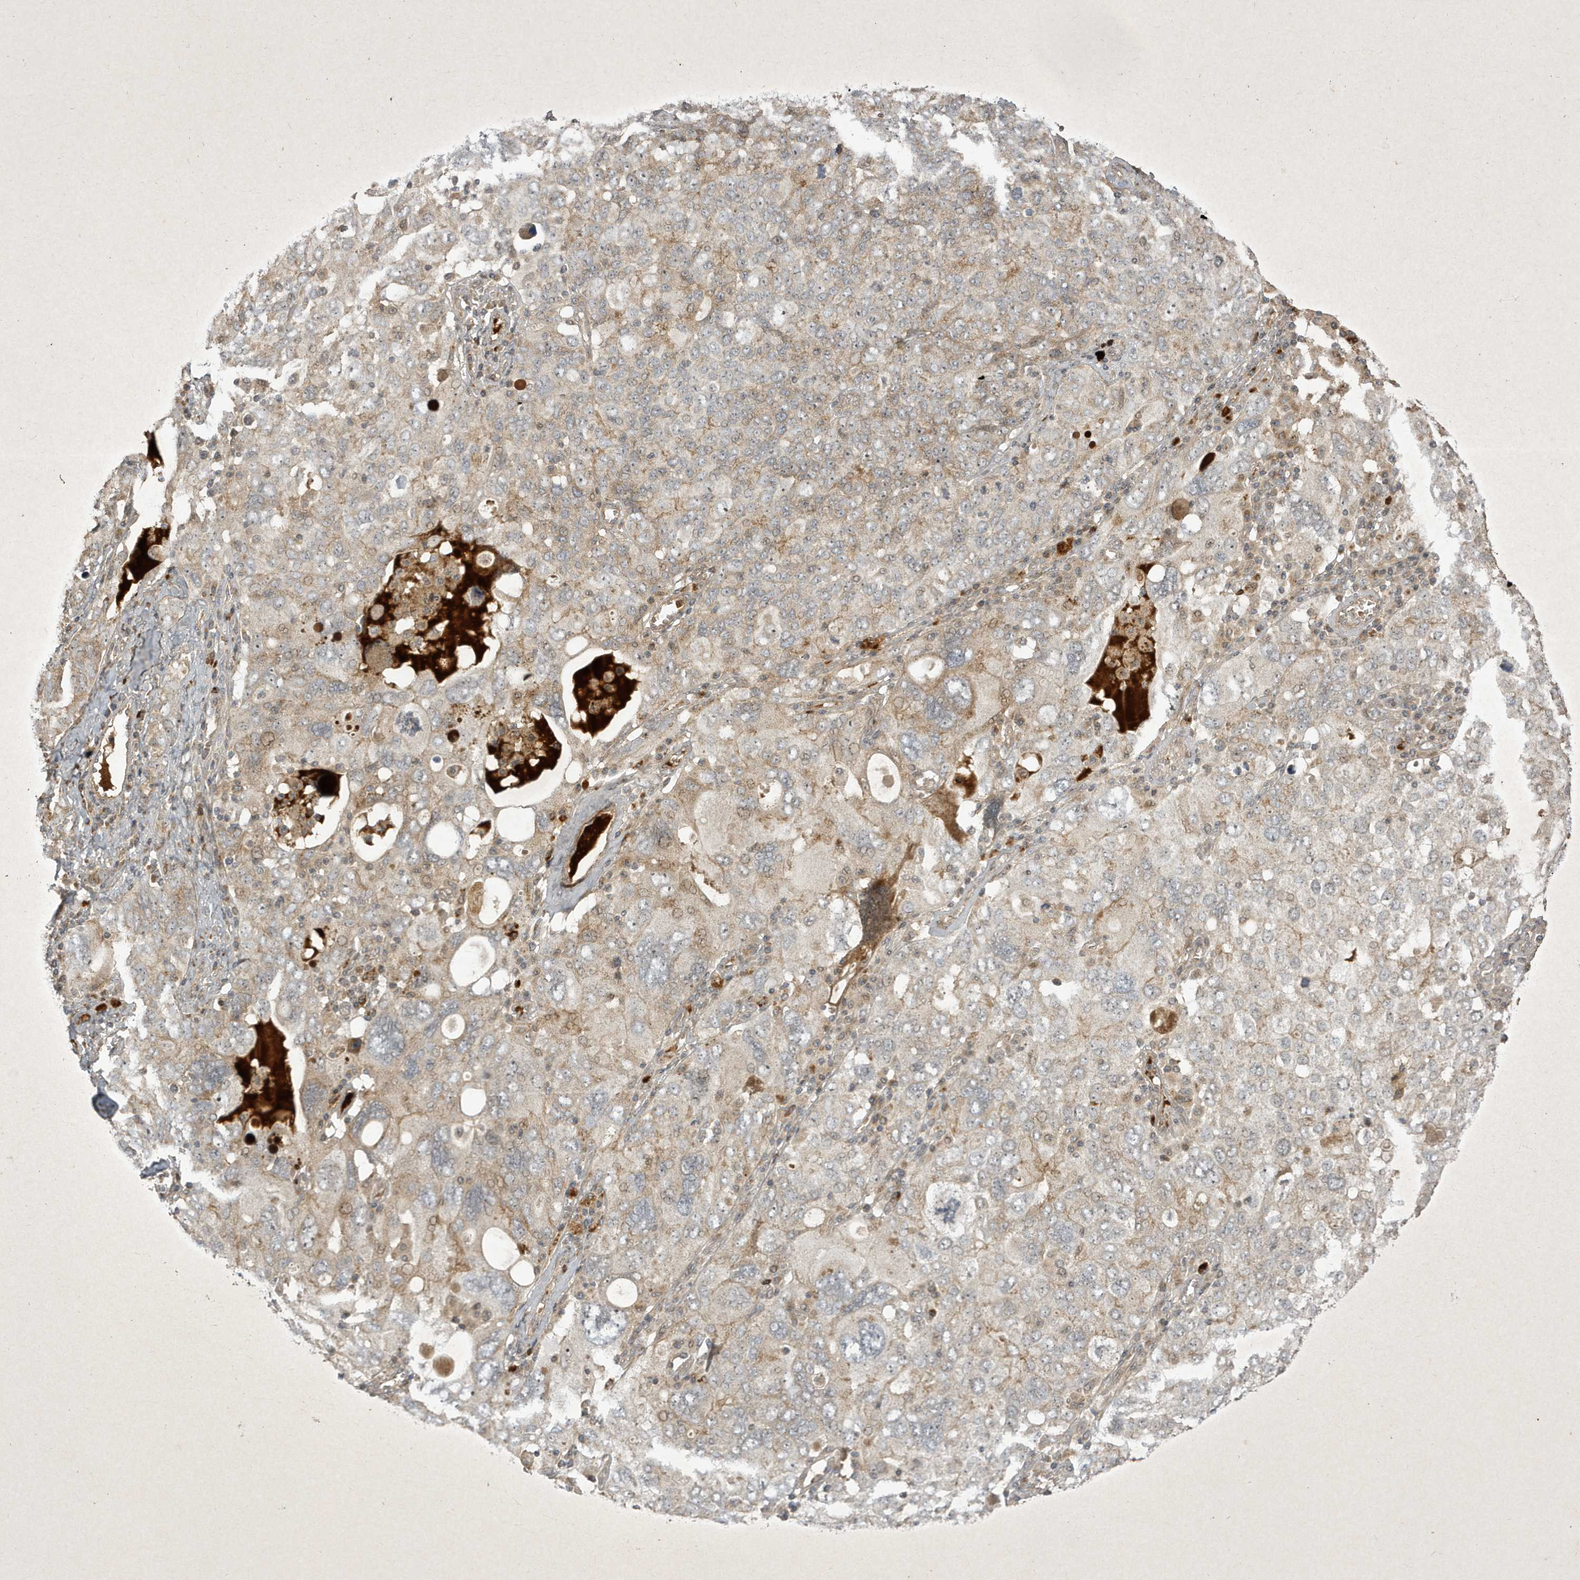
{"staining": {"intensity": "weak", "quantity": "<25%", "location": "cytoplasmic/membranous"}, "tissue": "ovarian cancer", "cell_type": "Tumor cells", "image_type": "cancer", "snomed": [{"axis": "morphology", "description": "Carcinoma, endometroid"}, {"axis": "topography", "description": "Ovary"}], "caption": "Immunohistochemistry image of neoplastic tissue: human ovarian cancer stained with DAB demonstrates no significant protein positivity in tumor cells.", "gene": "FAM83C", "patient": {"sex": "female", "age": 62}}